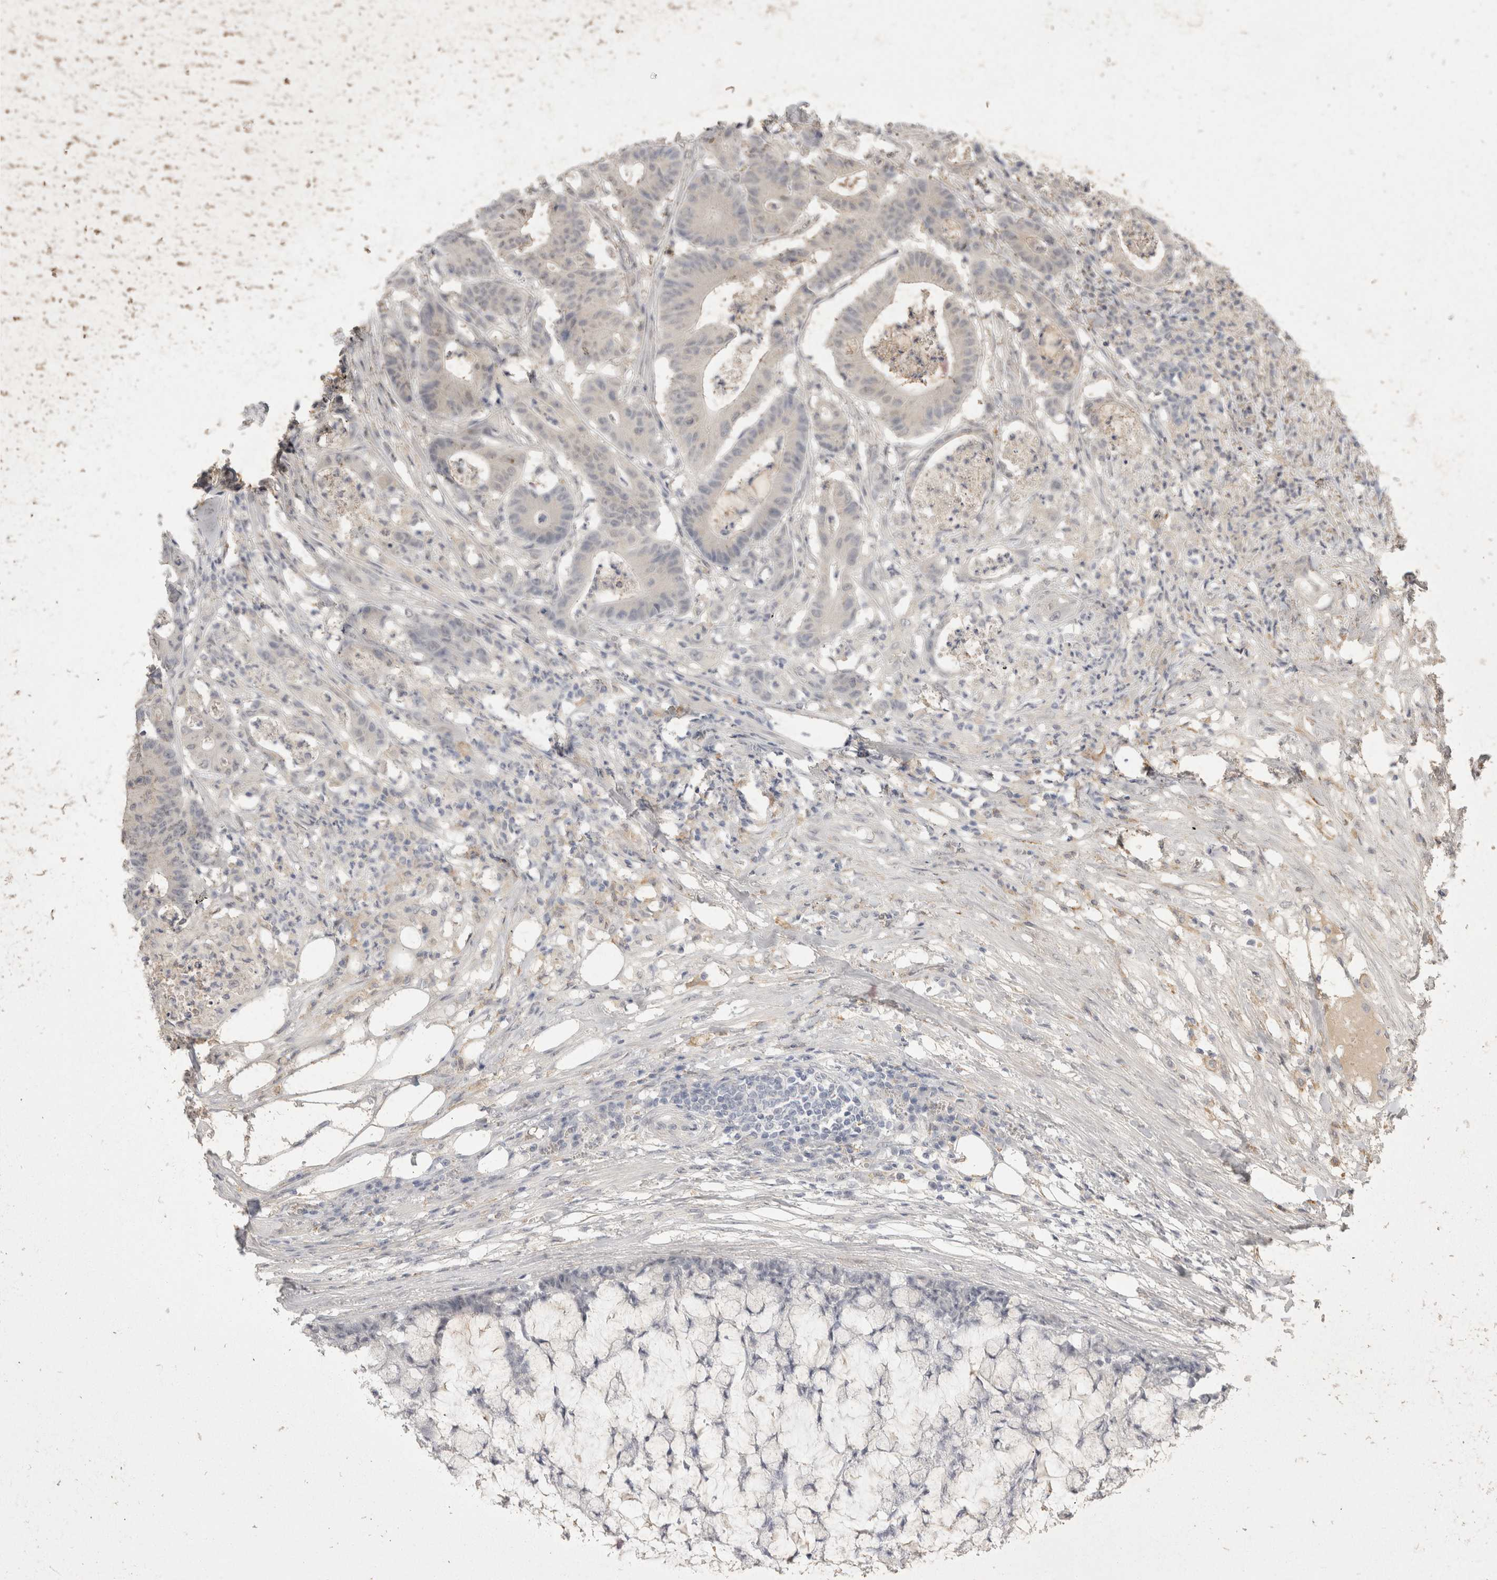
{"staining": {"intensity": "negative", "quantity": "none", "location": "none"}, "tissue": "colorectal cancer", "cell_type": "Tumor cells", "image_type": "cancer", "snomed": [{"axis": "morphology", "description": "Adenocarcinoma, NOS"}, {"axis": "topography", "description": "Colon"}], "caption": "An image of colorectal cancer (adenocarcinoma) stained for a protein reveals no brown staining in tumor cells. (DAB IHC with hematoxylin counter stain).", "gene": "TOM1L2", "patient": {"sex": "female", "age": 84}}